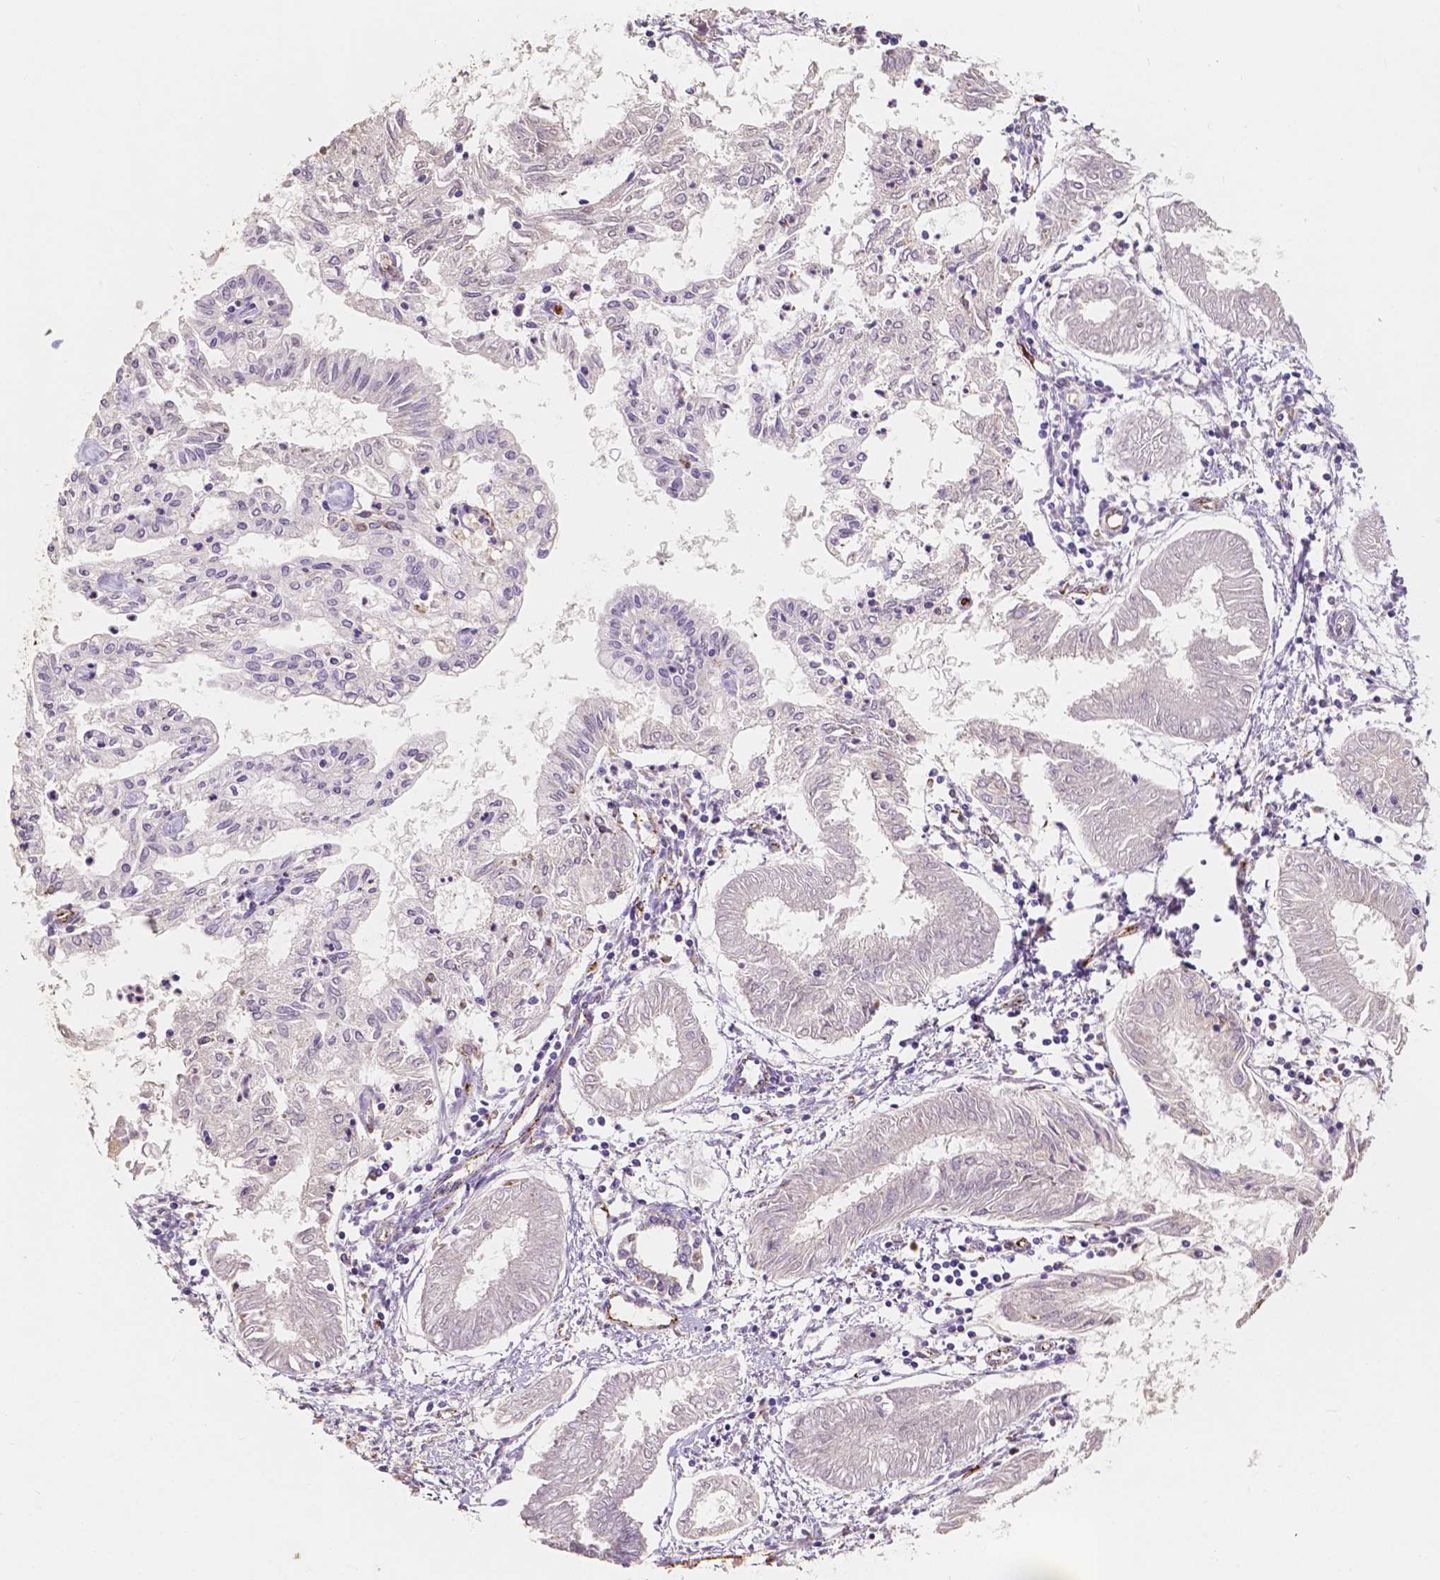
{"staining": {"intensity": "negative", "quantity": "none", "location": "none"}, "tissue": "endometrial cancer", "cell_type": "Tumor cells", "image_type": "cancer", "snomed": [{"axis": "morphology", "description": "Adenocarcinoma, NOS"}, {"axis": "topography", "description": "Endometrium"}], "caption": "An image of endometrial cancer (adenocarcinoma) stained for a protein demonstrates no brown staining in tumor cells. Brightfield microscopy of immunohistochemistry (IHC) stained with DAB (brown) and hematoxylin (blue), captured at high magnification.", "gene": "SLC22A4", "patient": {"sex": "female", "age": 68}}